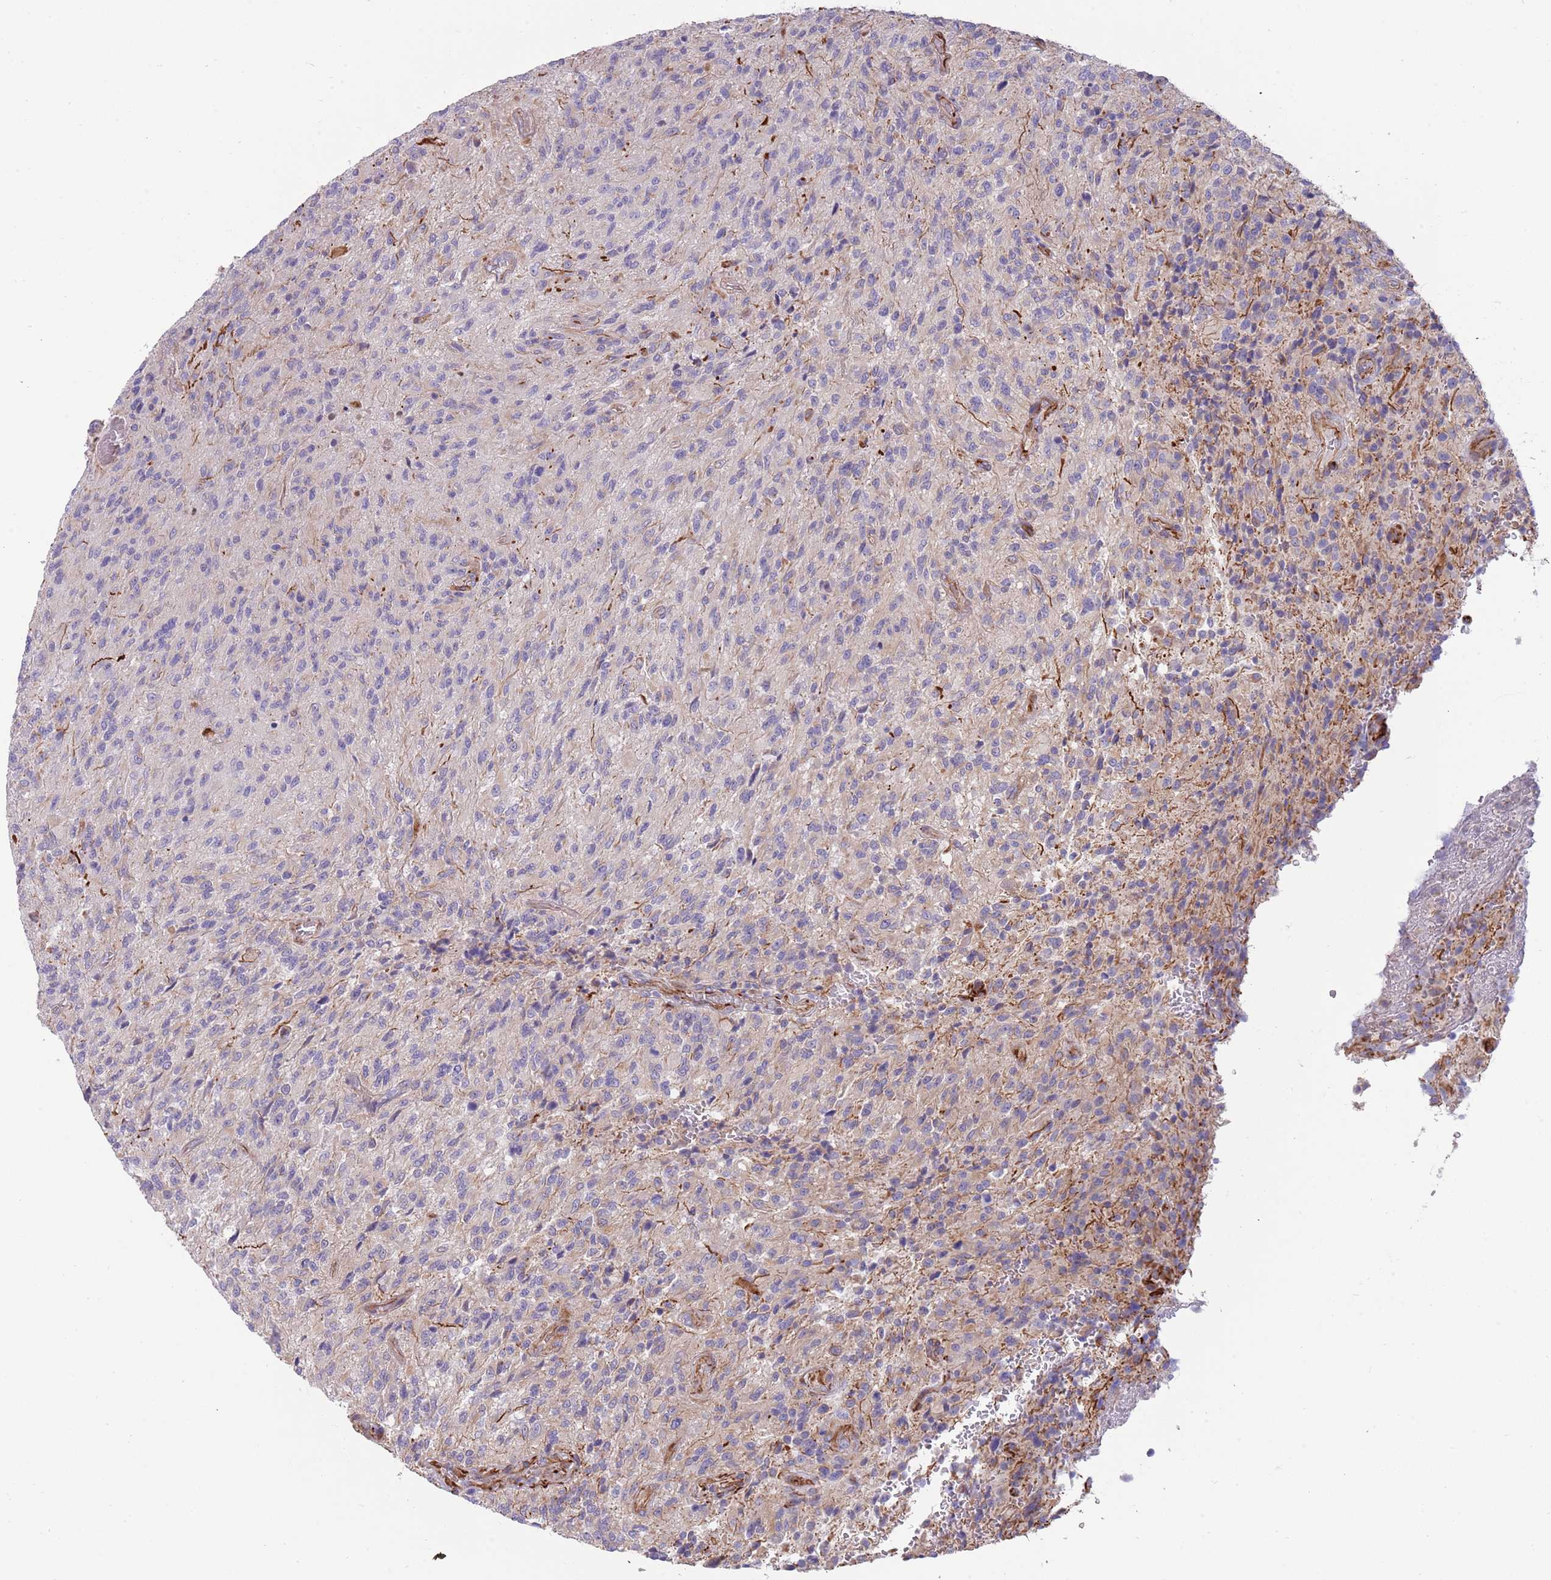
{"staining": {"intensity": "negative", "quantity": "none", "location": "none"}, "tissue": "glioma", "cell_type": "Tumor cells", "image_type": "cancer", "snomed": [{"axis": "morphology", "description": "Normal tissue, NOS"}, {"axis": "morphology", "description": "Glioma, malignant, High grade"}, {"axis": "topography", "description": "Cerebral cortex"}], "caption": "Immunohistochemistry (IHC) photomicrograph of neoplastic tissue: human malignant high-grade glioma stained with DAB (3,3'-diaminobenzidine) reveals no significant protein expression in tumor cells. Brightfield microscopy of IHC stained with DAB (brown) and hematoxylin (blue), captured at high magnification.", "gene": "MOGAT1", "patient": {"sex": "male", "age": 56}}